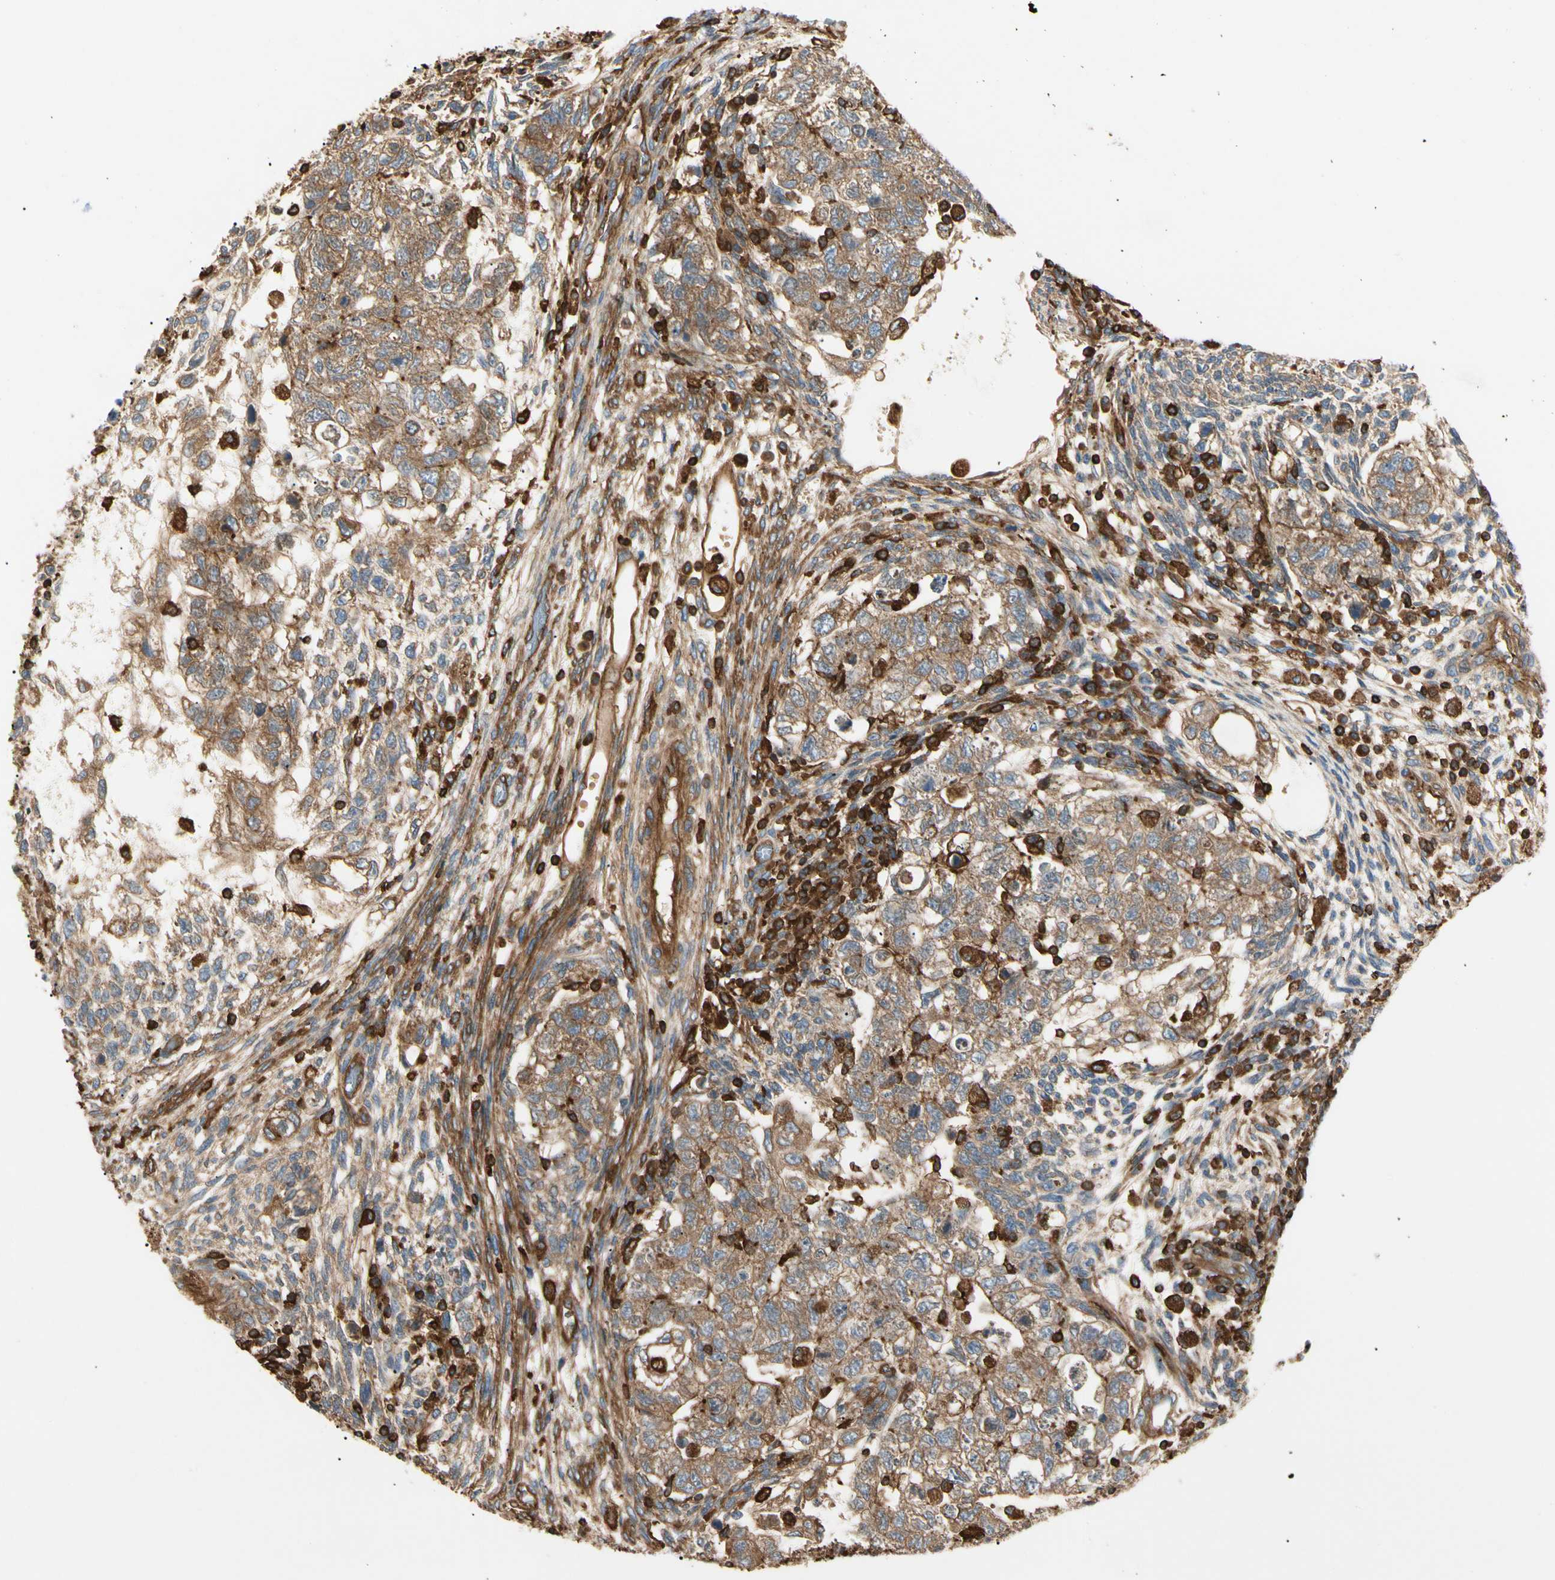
{"staining": {"intensity": "moderate", "quantity": ">75%", "location": "cytoplasmic/membranous"}, "tissue": "testis cancer", "cell_type": "Tumor cells", "image_type": "cancer", "snomed": [{"axis": "morphology", "description": "Normal tissue, NOS"}, {"axis": "morphology", "description": "Carcinoma, Embryonal, NOS"}, {"axis": "topography", "description": "Testis"}], "caption": "IHC of testis embryonal carcinoma shows medium levels of moderate cytoplasmic/membranous expression in about >75% of tumor cells. (DAB IHC with brightfield microscopy, high magnification).", "gene": "ARPC2", "patient": {"sex": "male", "age": 36}}